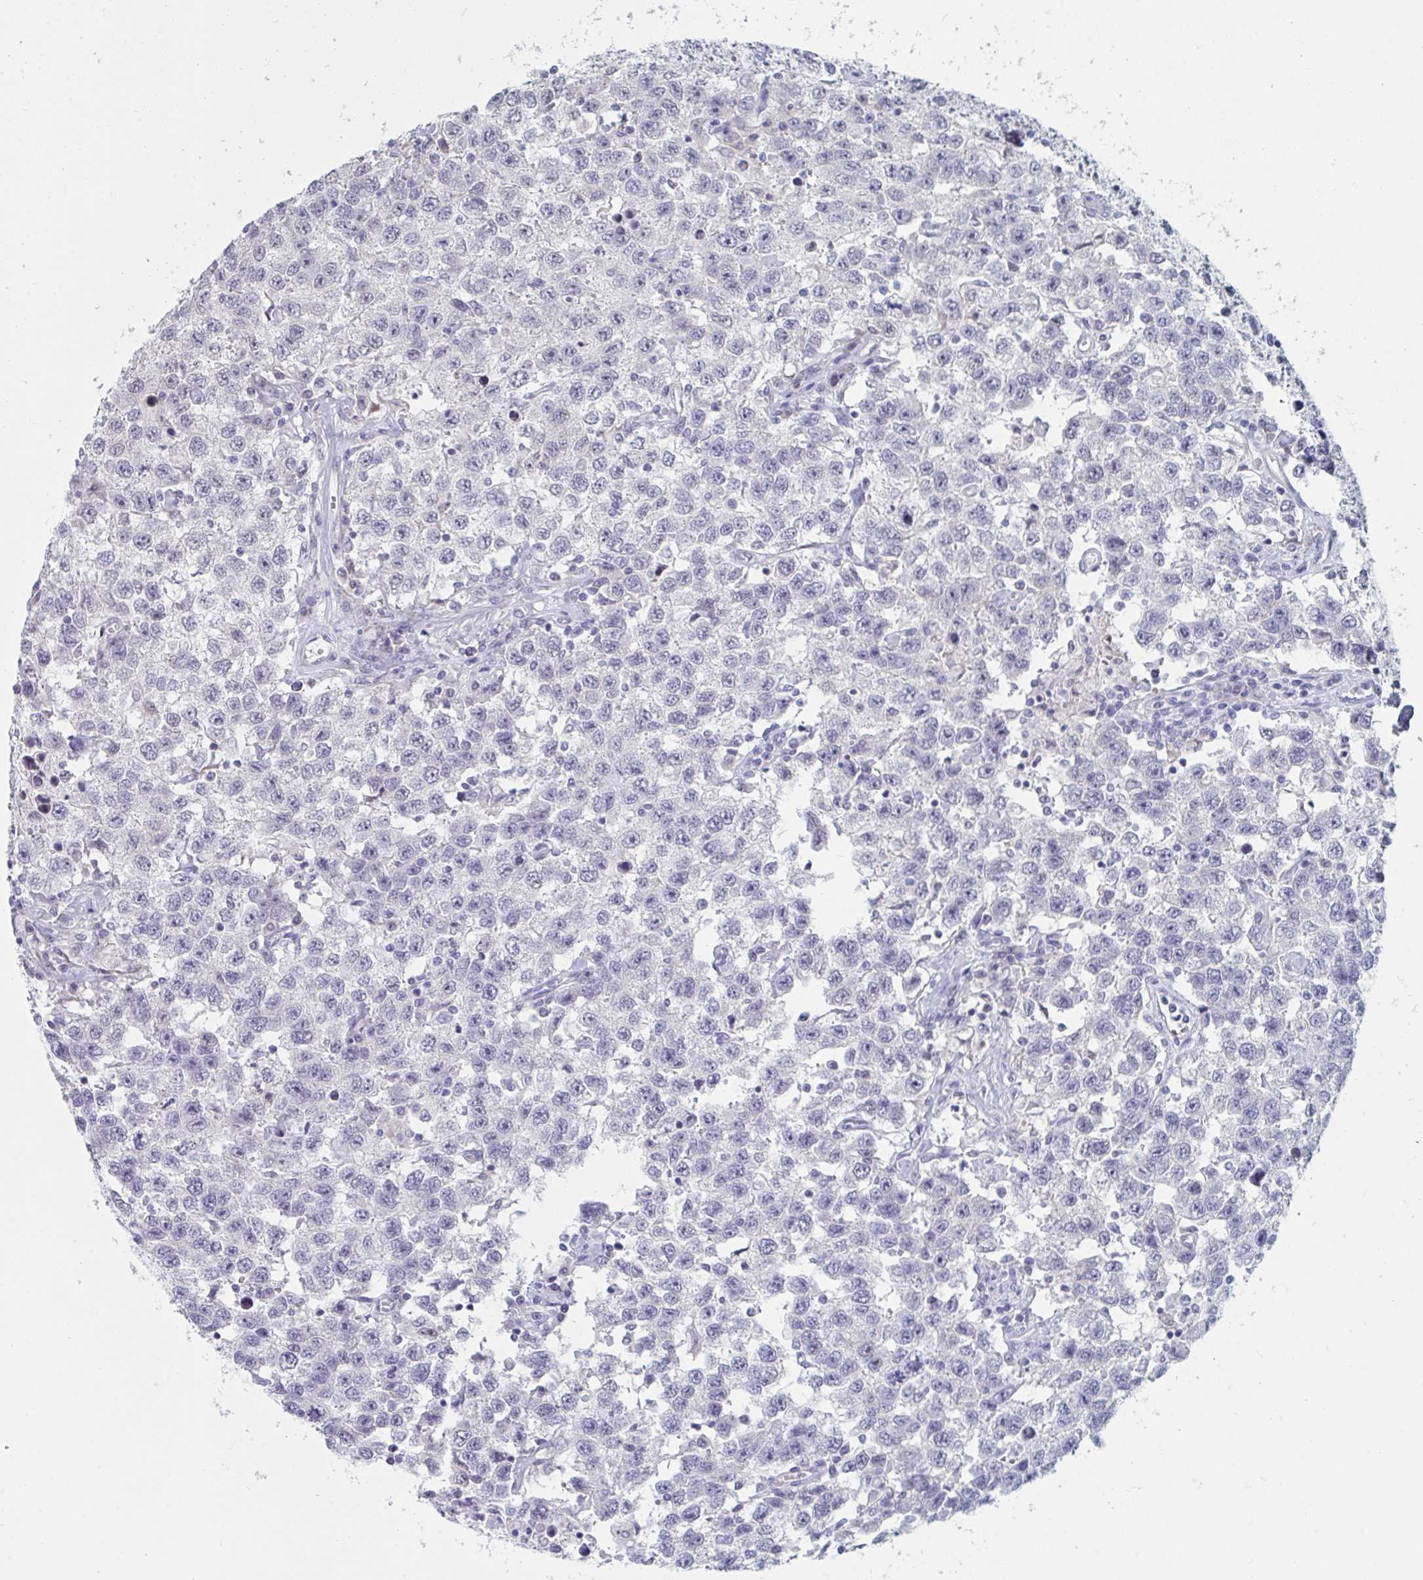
{"staining": {"intensity": "negative", "quantity": "none", "location": "none"}, "tissue": "testis cancer", "cell_type": "Tumor cells", "image_type": "cancer", "snomed": [{"axis": "morphology", "description": "Seminoma, NOS"}, {"axis": "topography", "description": "Testis"}], "caption": "This image is of testis cancer stained with IHC to label a protein in brown with the nuclei are counter-stained blue. There is no staining in tumor cells.", "gene": "FOXA1", "patient": {"sex": "male", "age": 41}}